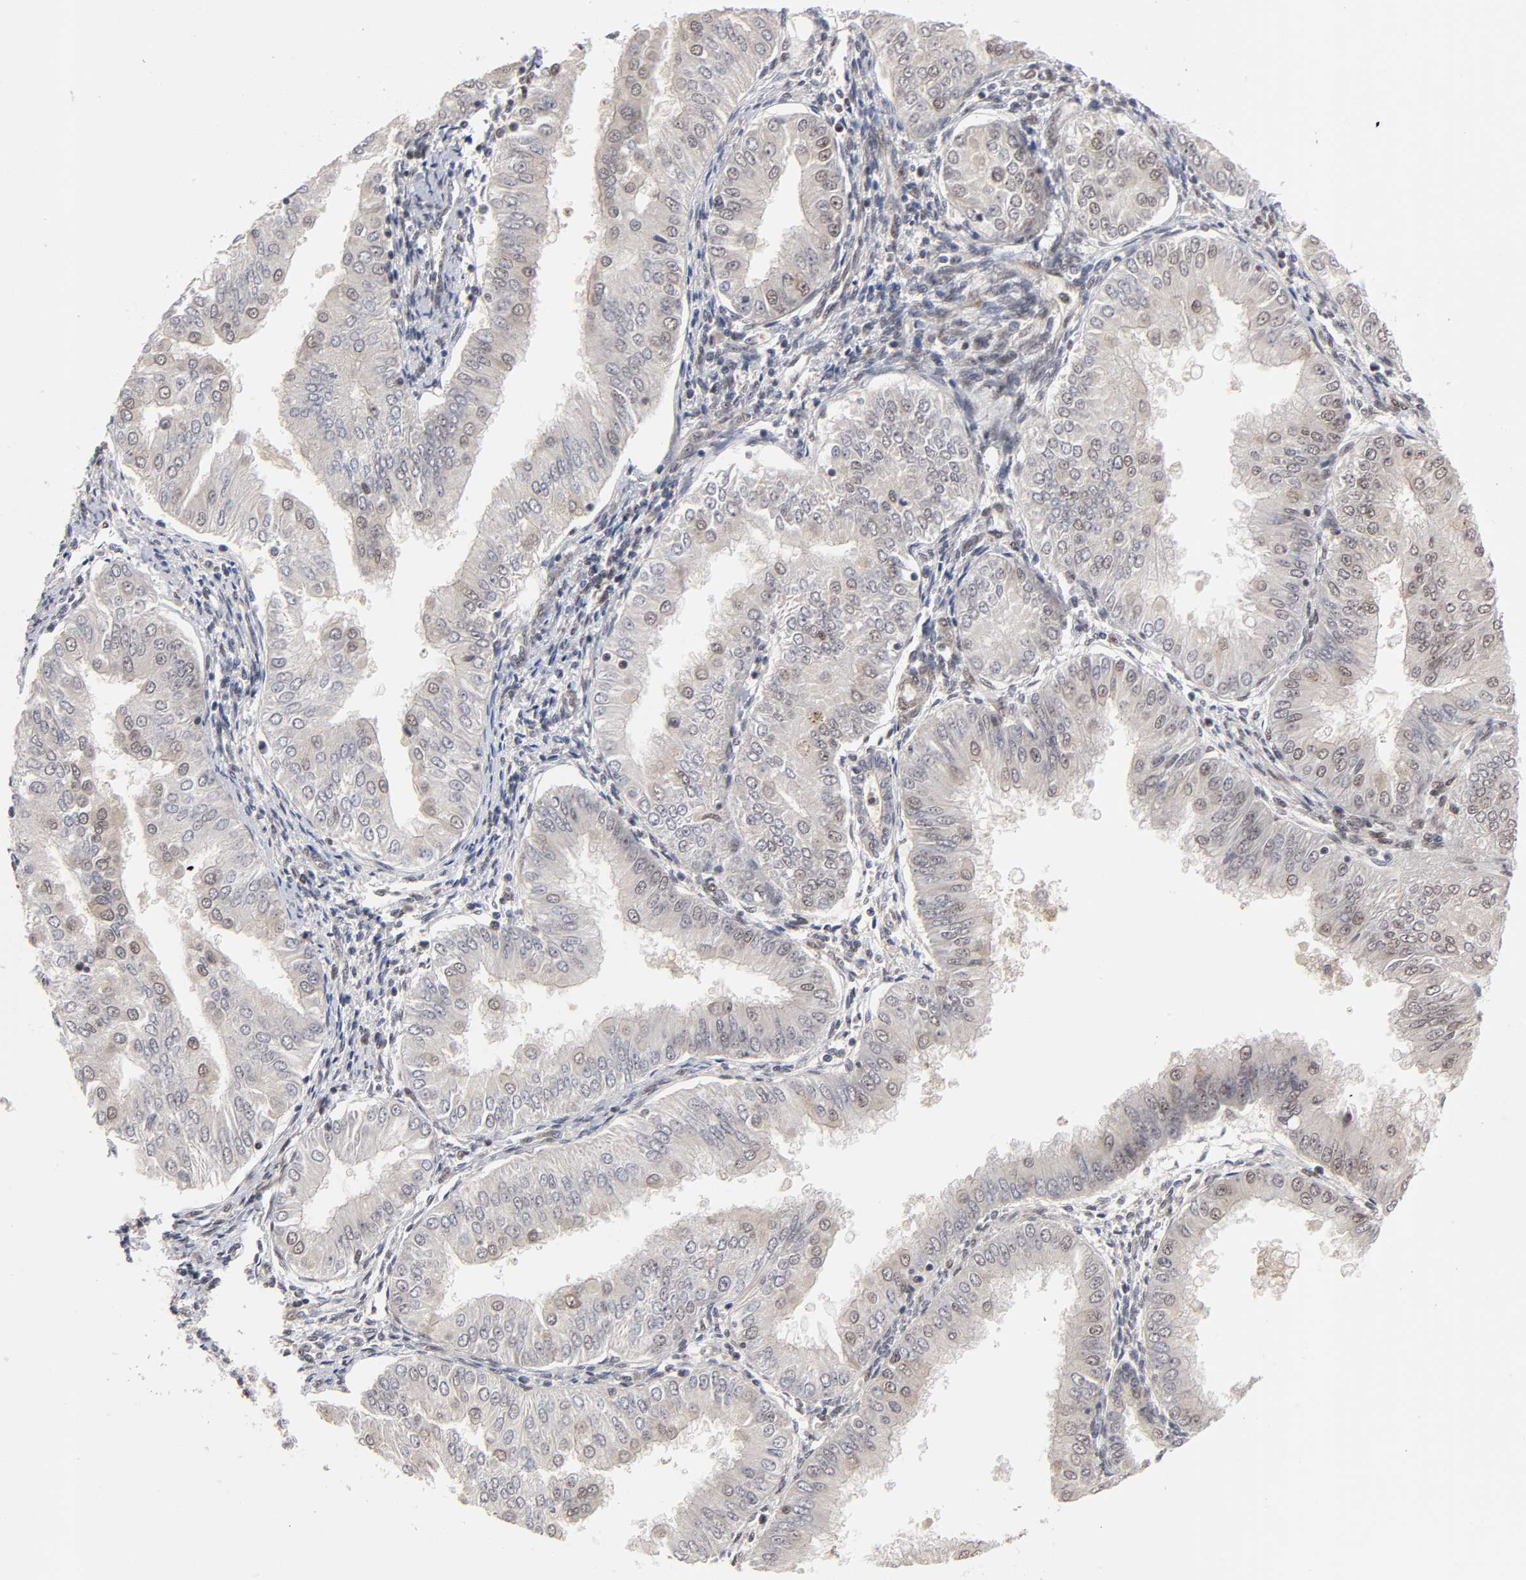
{"staining": {"intensity": "weak", "quantity": "25%-75%", "location": "cytoplasmic/membranous,nuclear"}, "tissue": "endometrial cancer", "cell_type": "Tumor cells", "image_type": "cancer", "snomed": [{"axis": "morphology", "description": "Adenocarcinoma, NOS"}, {"axis": "topography", "description": "Endometrium"}], "caption": "Immunohistochemistry of adenocarcinoma (endometrial) shows low levels of weak cytoplasmic/membranous and nuclear positivity in about 25%-75% of tumor cells.", "gene": "EP300", "patient": {"sex": "female", "age": 53}}